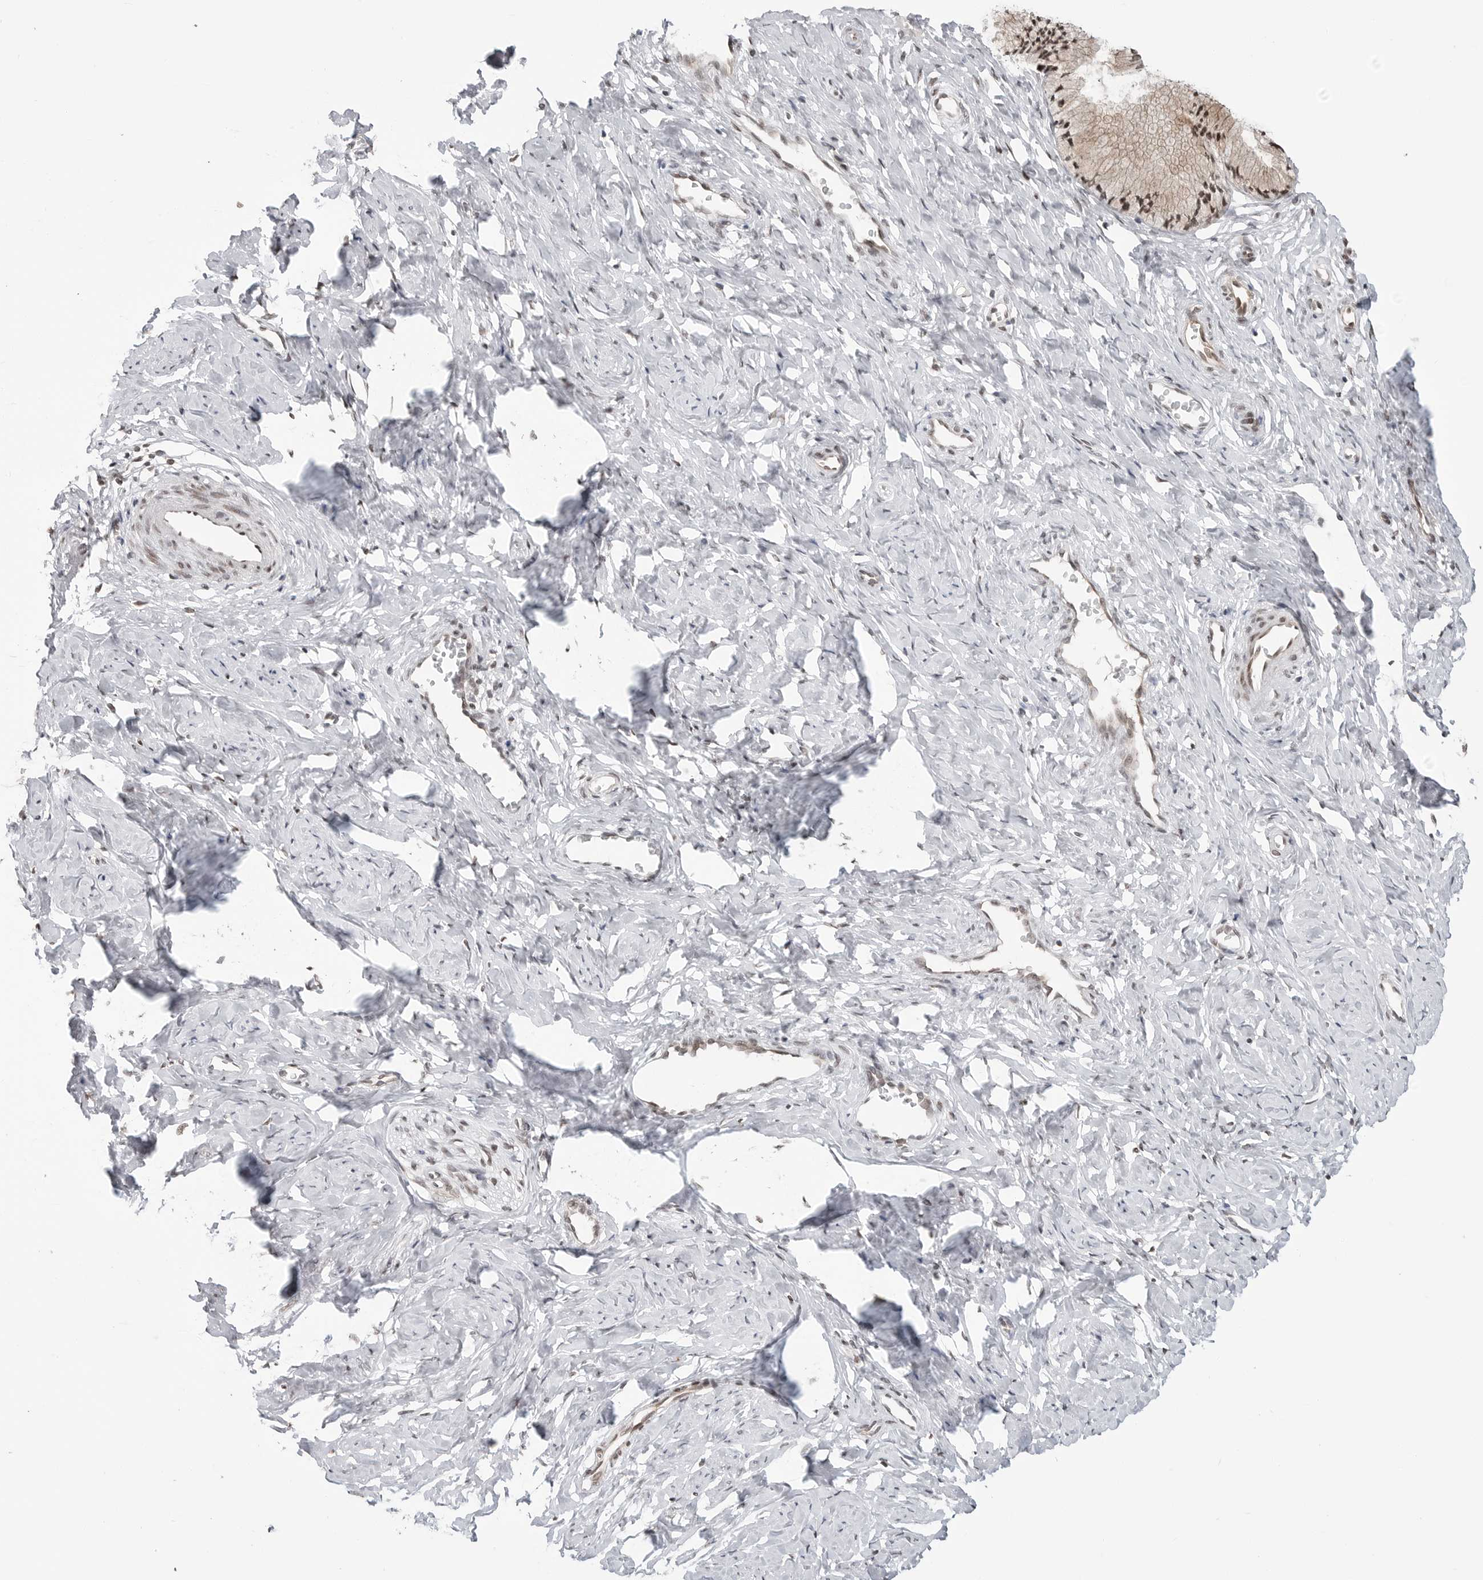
{"staining": {"intensity": "moderate", "quantity": ">75%", "location": "cytoplasmic/membranous,nuclear"}, "tissue": "cervix", "cell_type": "Glandular cells", "image_type": "normal", "snomed": [{"axis": "morphology", "description": "Normal tissue, NOS"}, {"axis": "topography", "description": "Cervix"}], "caption": "Approximately >75% of glandular cells in unremarkable cervix demonstrate moderate cytoplasmic/membranous,nuclear protein expression as visualized by brown immunohistochemical staining.", "gene": "C8orf33", "patient": {"sex": "female", "age": 27}}